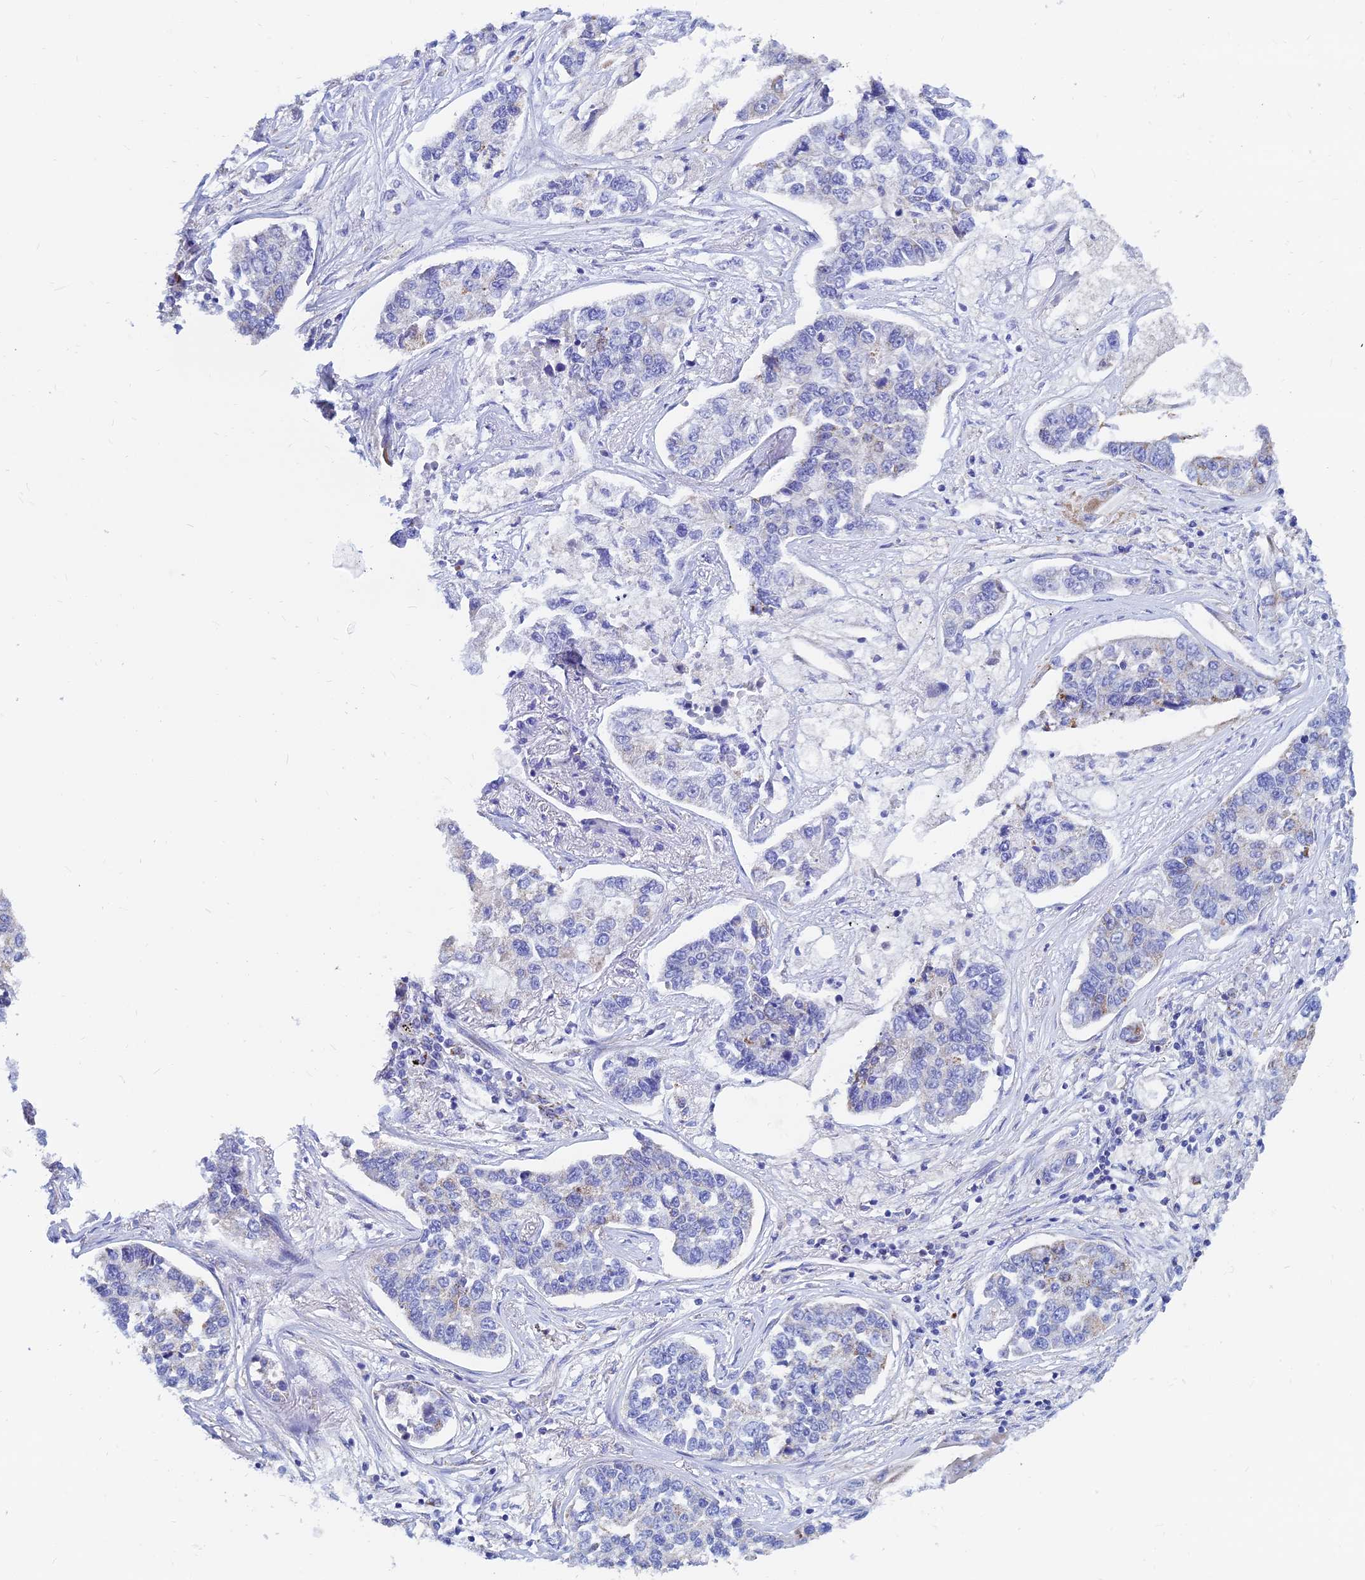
{"staining": {"intensity": "weak", "quantity": "<25%", "location": "cytoplasmic/membranous"}, "tissue": "lung cancer", "cell_type": "Tumor cells", "image_type": "cancer", "snomed": [{"axis": "morphology", "description": "Adenocarcinoma, NOS"}, {"axis": "topography", "description": "Lung"}], "caption": "Protein analysis of lung cancer (adenocarcinoma) shows no significant expression in tumor cells.", "gene": "MGST1", "patient": {"sex": "male", "age": 49}}